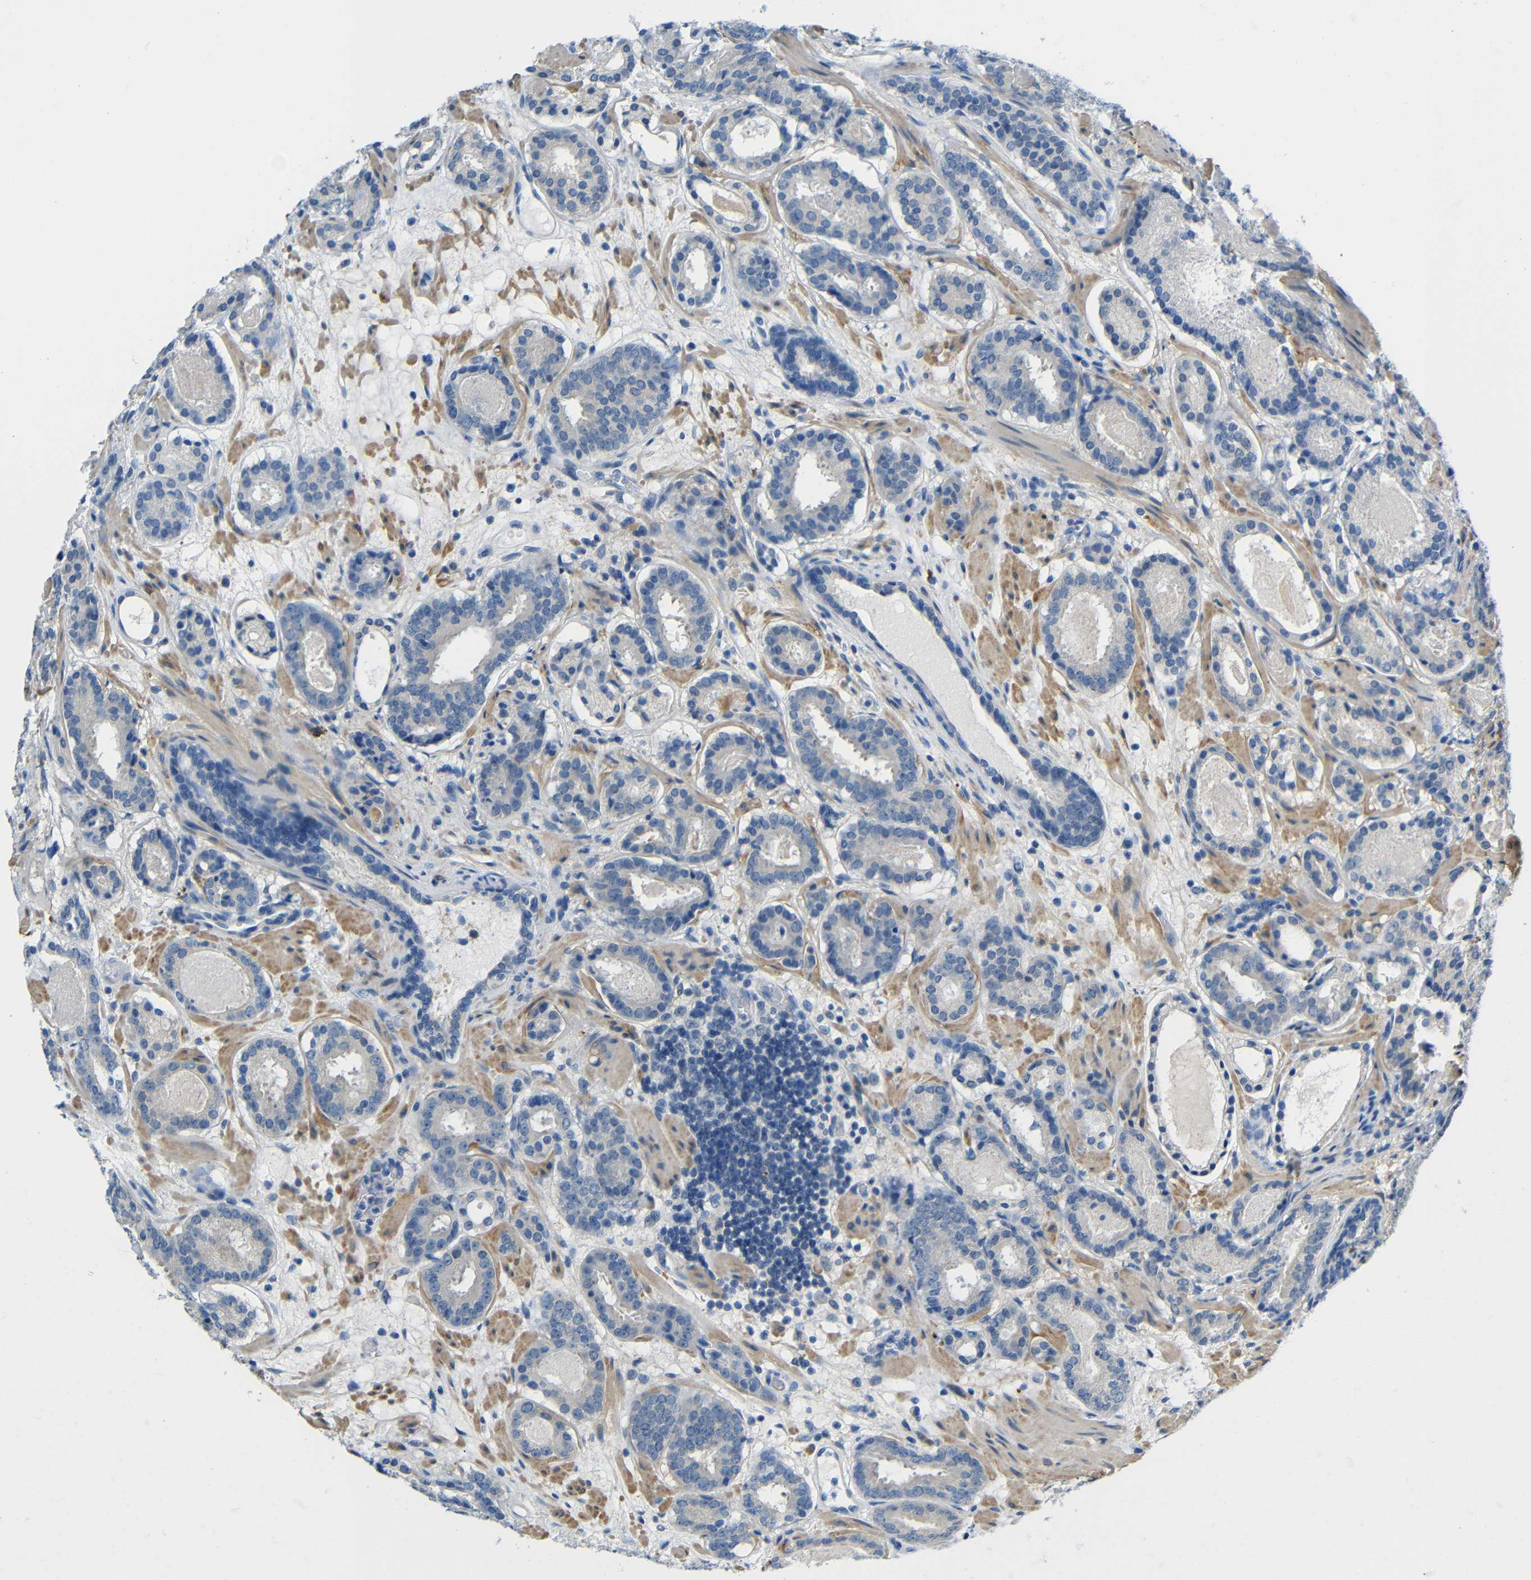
{"staining": {"intensity": "negative", "quantity": "none", "location": "none"}, "tissue": "prostate cancer", "cell_type": "Tumor cells", "image_type": "cancer", "snomed": [{"axis": "morphology", "description": "Adenocarcinoma, Low grade"}, {"axis": "topography", "description": "Prostate"}], "caption": "Tumor cells are negative for protein expression in human low-grade adenocarcinoma (prostate). (Stains: DAB IHC with hematoxylin counter stain, Microscopy: brightfield microscopy at high magnification).", "gene": "NEGR1", "patient": {"sex": "male", "age": 69}}